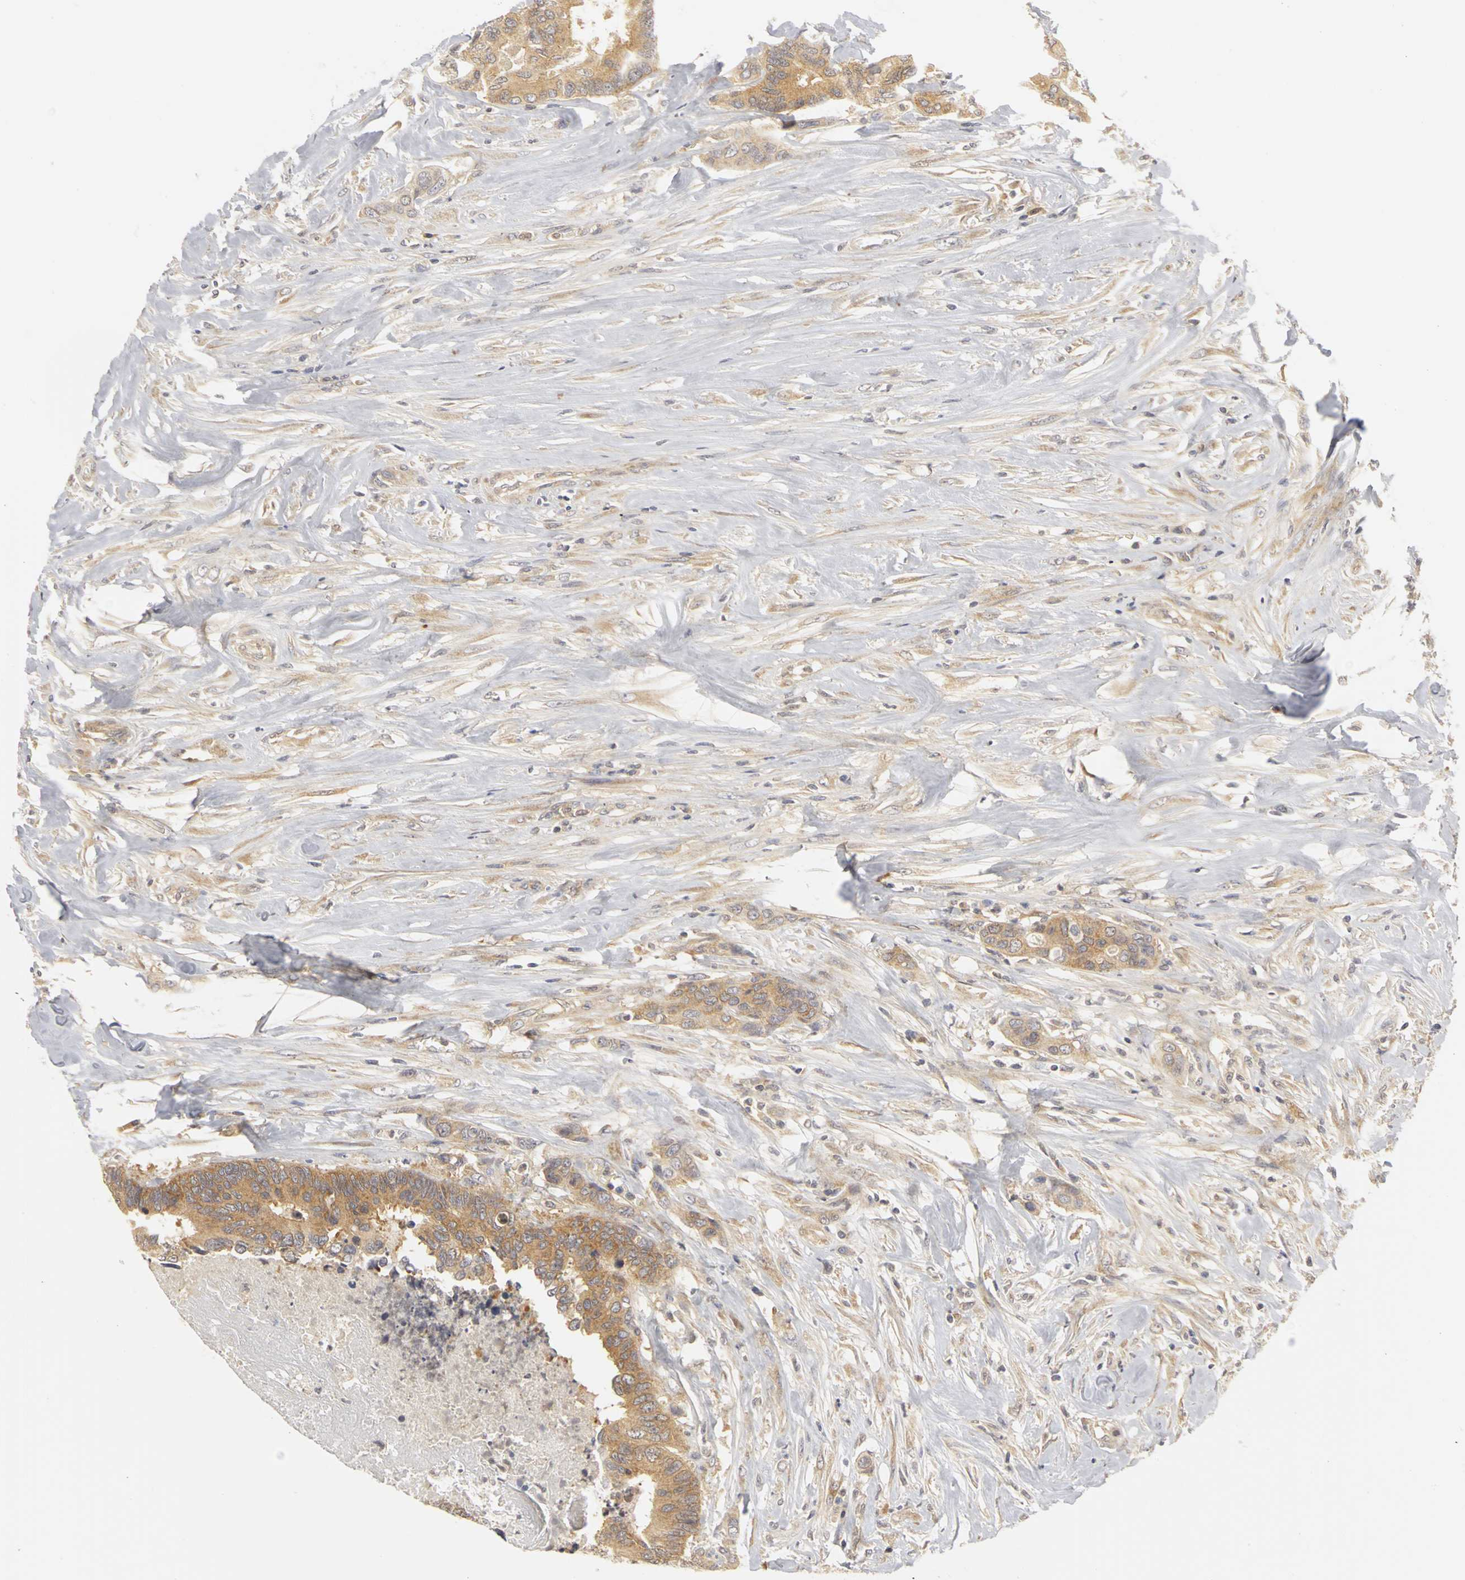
{"staining": {"intensity": "moderate", "quantity": ">75%", "location": "cytoplasmic/membranous"}, "tissue": "colorectal cancer", "cell_type": "Tumor cells", "image_type": "cancer", "snomed": [{"axis": "morphology", "description": "Adenocarcinoma, NOS"}, {"axis": "topography", "description": "Rectum"}], "caption": "IHC image of neoplastic tissue: colorectal cancer stained using immunohistochemistry displays medium levels of moderate protein expression localized specifically in the cytoplasmic/membranous of tumor cells, appearing as a cytoplasmic/membranous brown color.", "gene": "IRAK1", "patient": {"sex": "male", "age": 55}}